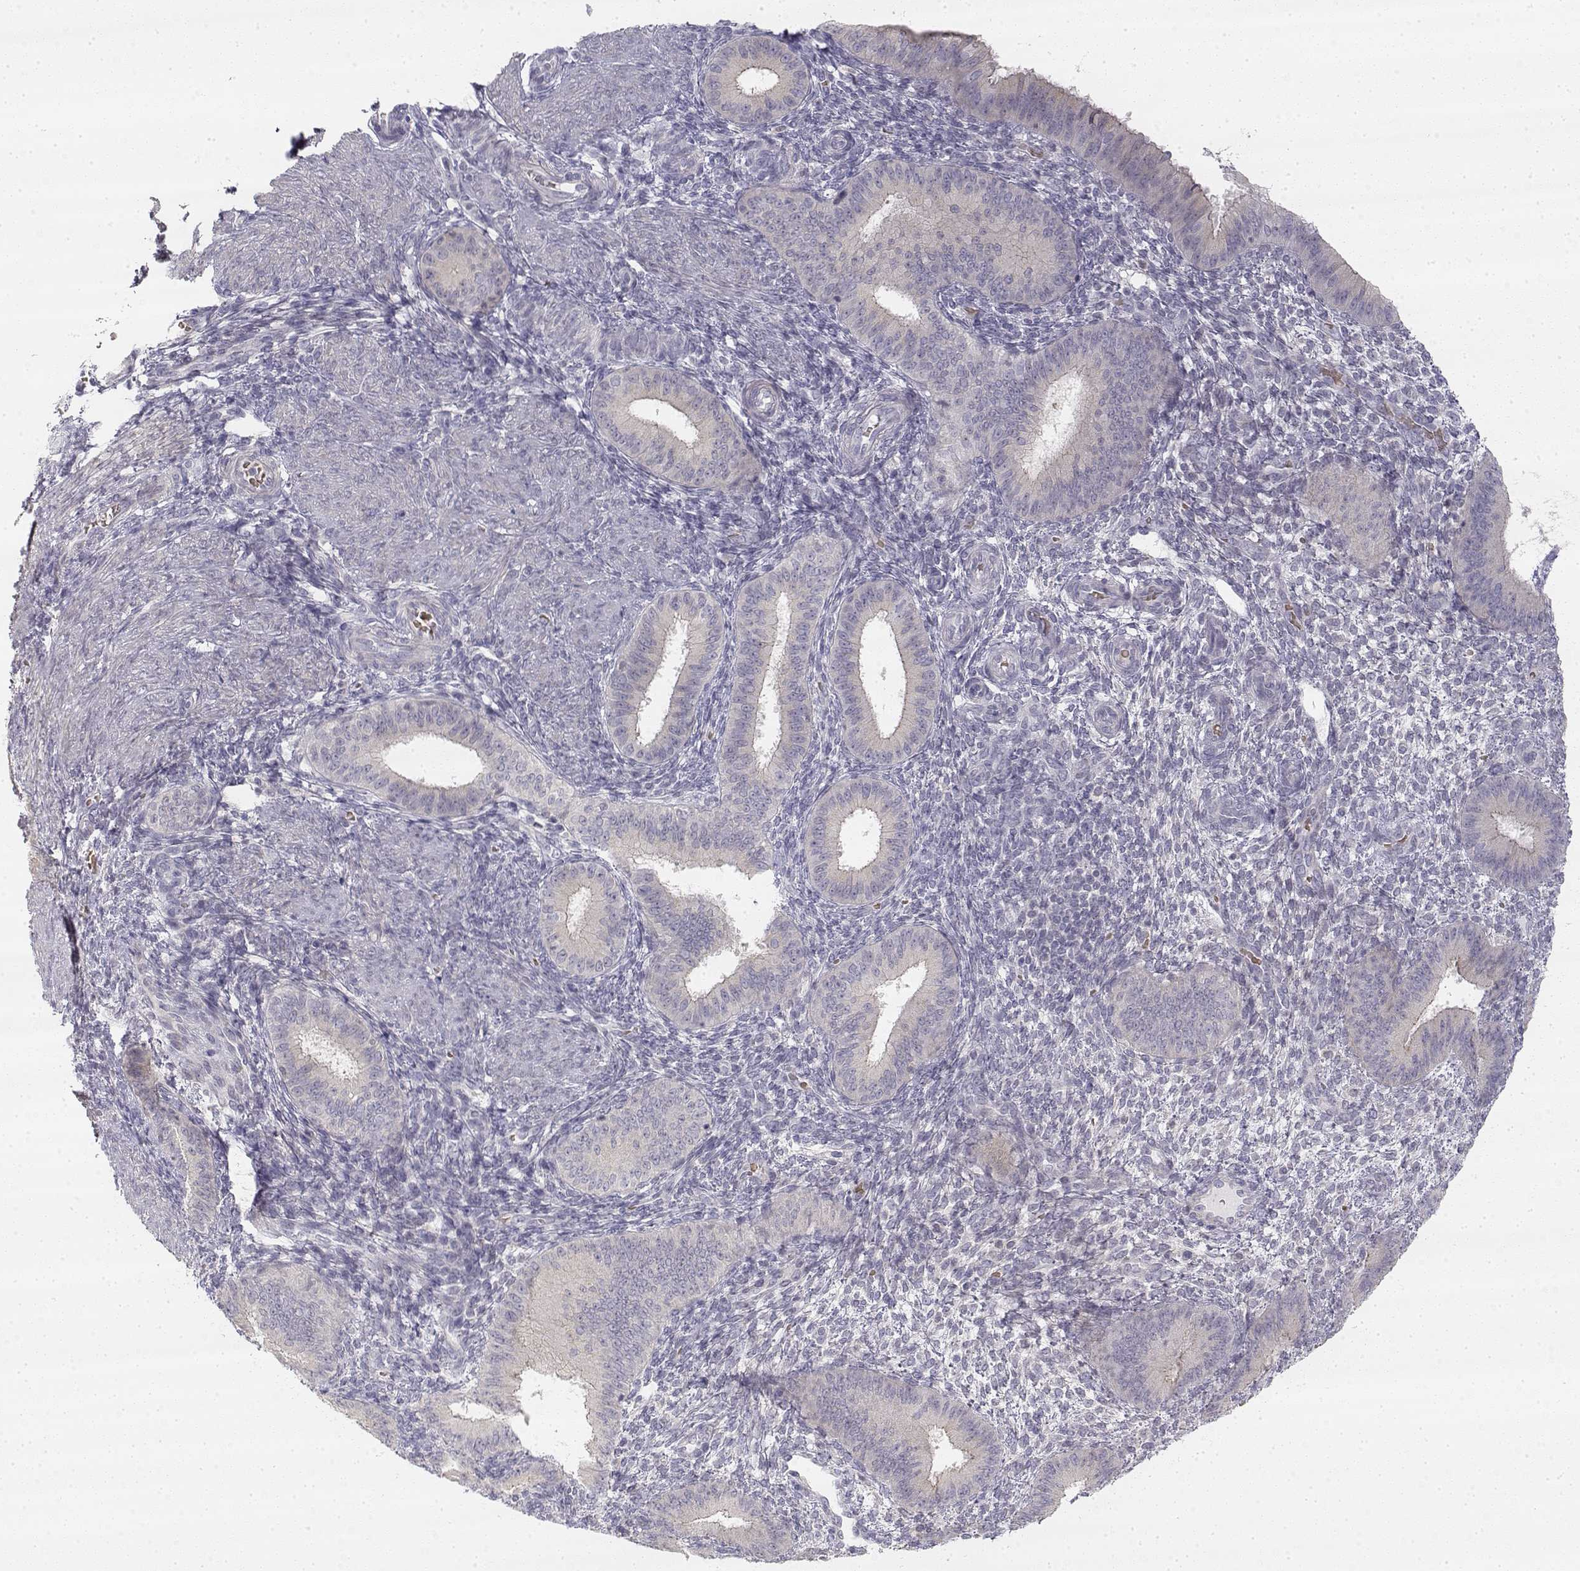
{"staining": {"intensity": "negative", "quantity": "none", "location": "none"}, "tissue": "endometrium", "cell_type": "Cells in endometrial stroma", "image_type": "normal", "snomed": [{"axis": "morphology", "description": "Normal tissue, NOS"}, {"axis": "topography", "description": "Endometrium"}], "caption": "This is an IHC image of benign human endometrium. There is no staining in cells in endometrial stroma.", "gene": "GLIPR1L2", "patient": {"sex": "female", "age": 39}}